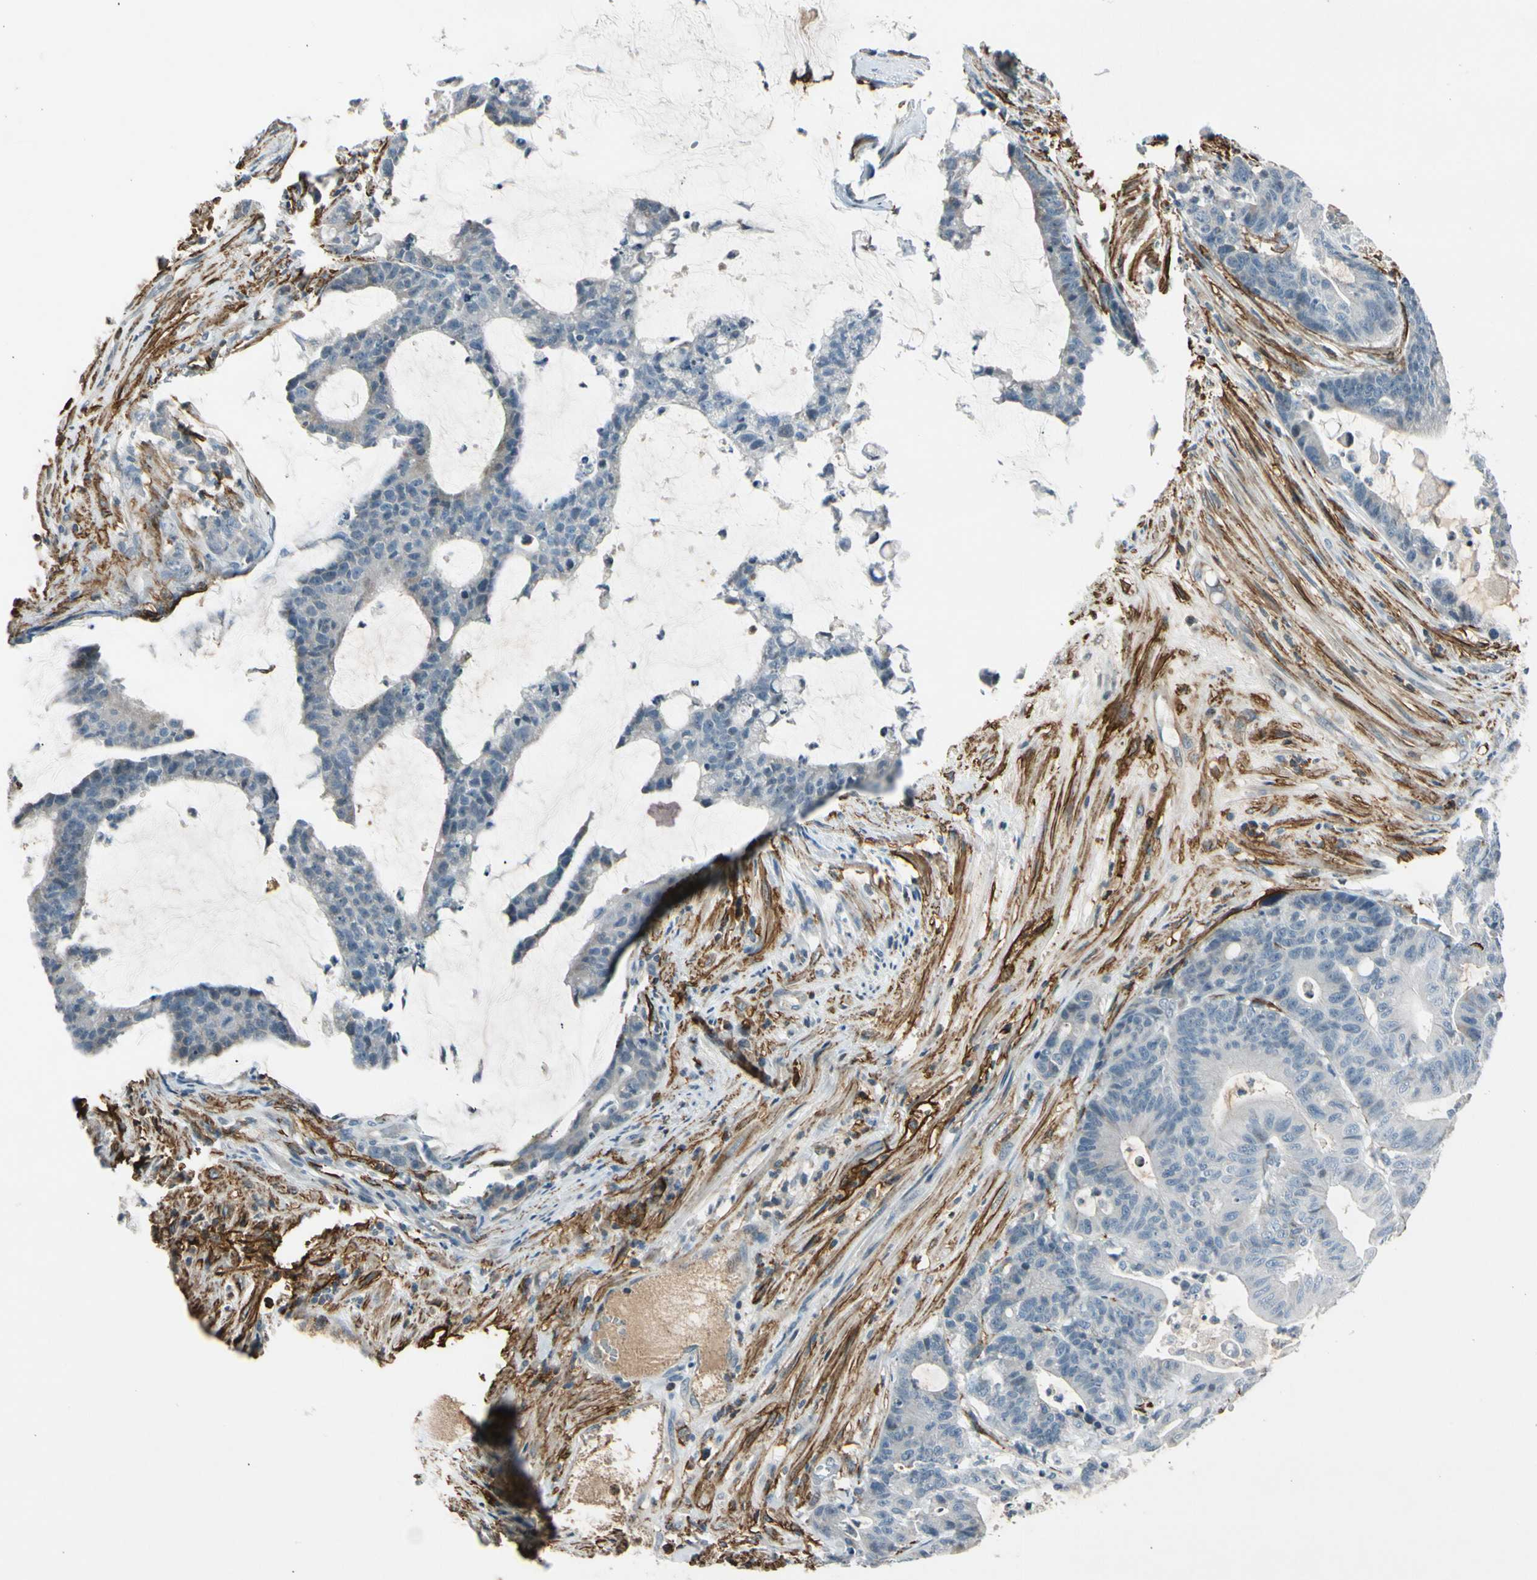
{"staining": {"intensity": "negative", "quantity": "none", "location": "none"}, "tissue": "colorectal cancer", "cell_type": "Tumor cells", "image_type": "cancer", "snomed": [{"axis": "morphology", "description": "Adenocarcinoma, NOS"}, {"axis": "topography", "description": "Colon"}], "caption": "IHC micrograph of neoplastic tissue: adenocarcinoma (colorectal) stained with DAB reveals no significant protein expression in tumor cells.", "gene": "PDPN", "patient": {"sex": "female", "age": 84}}